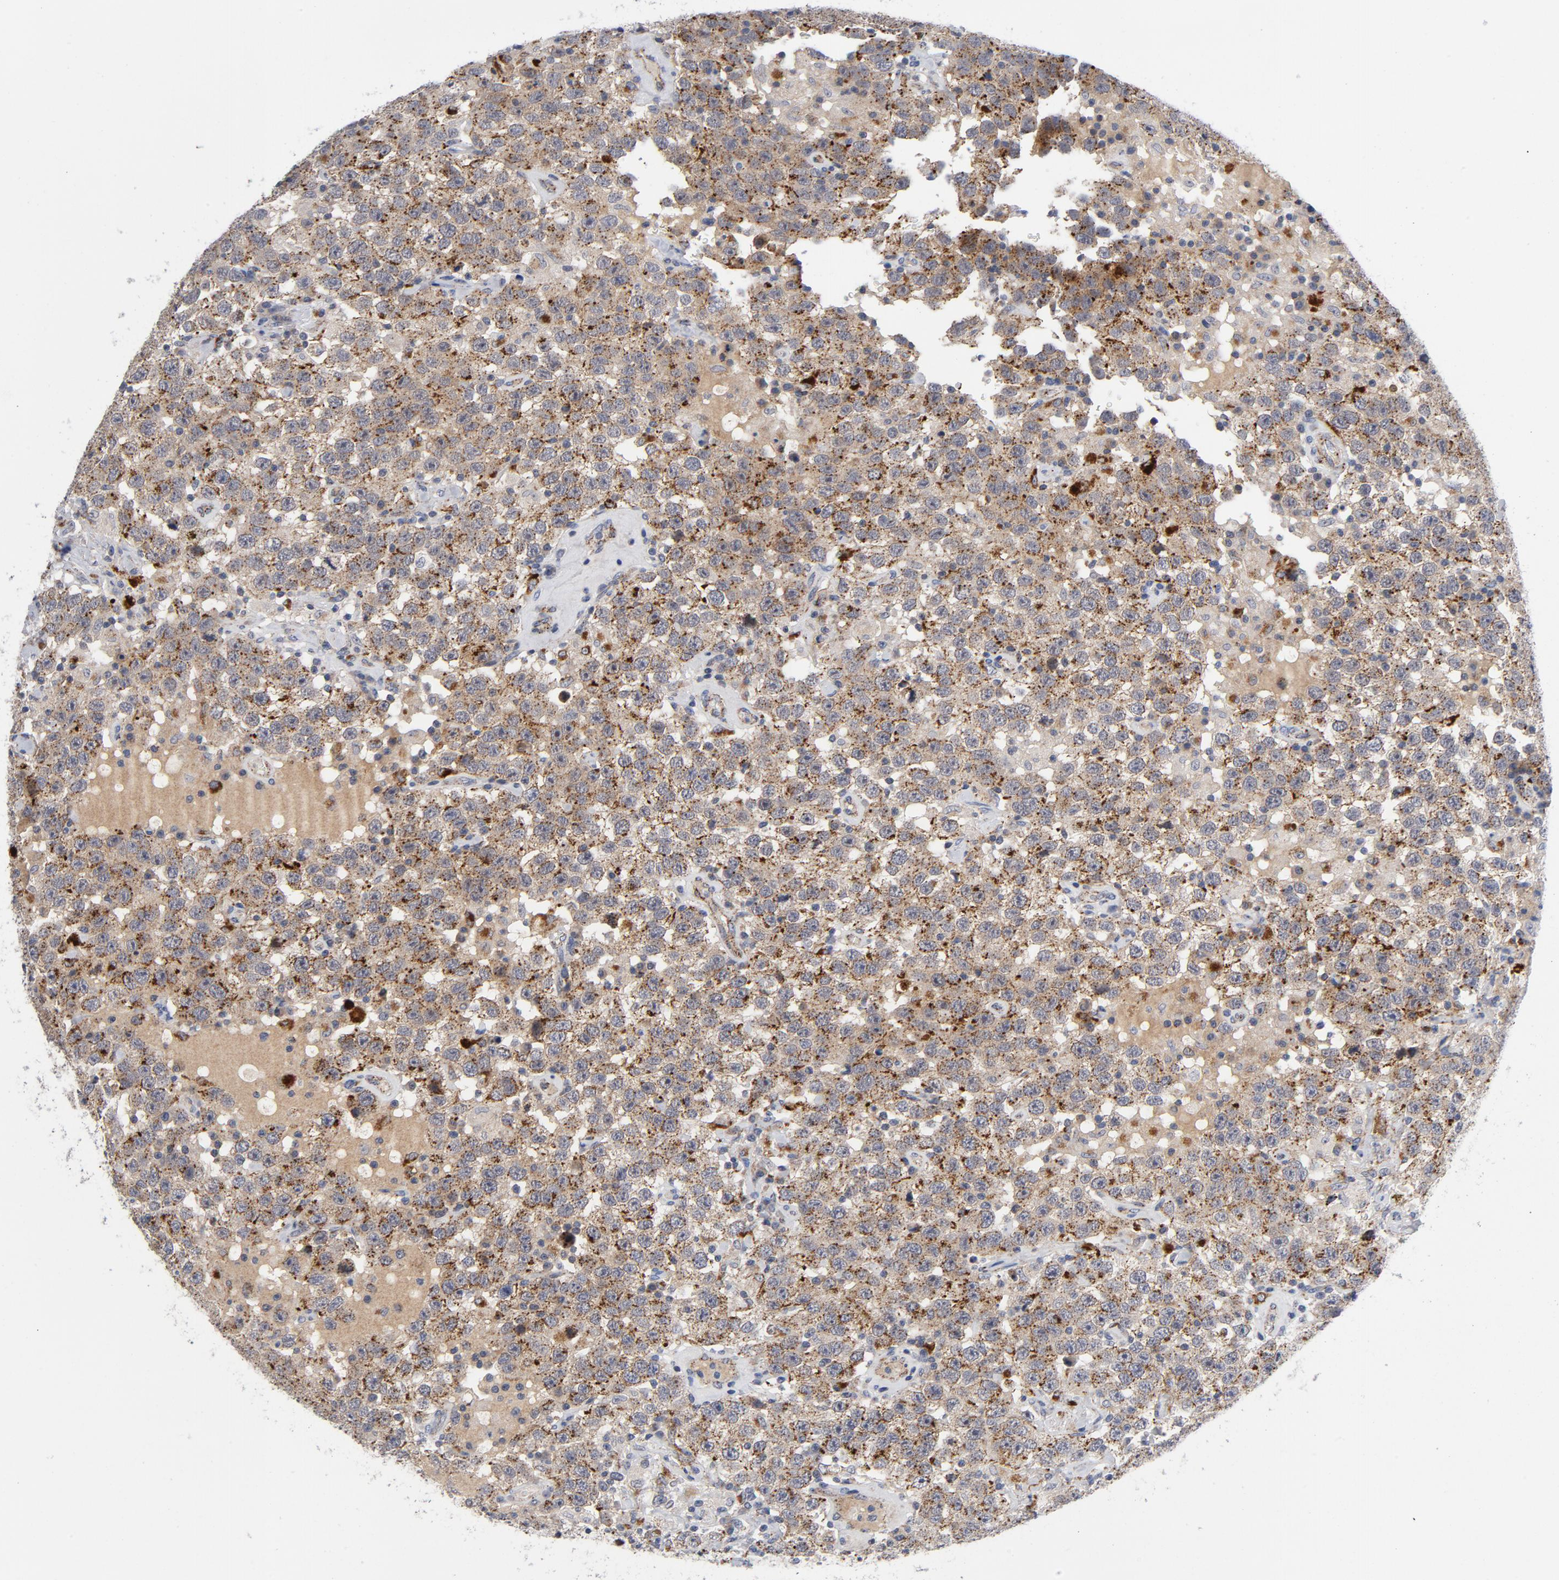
{"staining": {"intensity": "moderate", "quantity": ">75%", "location": "cytoplasmic/membranous"}, "tissue": "testis cancer", "cell_type": "Tumor cells", "image_type": "cancer", "snomed": [{"axis": "morphology", "description": "Seminoma, NOS"}, {"axis": "topography", "description": "Testis"}], "caption": "Approximately >75% of tumor cells in human testis cancer display moderate cytoplasmic/membranous protein staining as visualized by brown immunohistochemical staining.", "gene": "AKT2", "patient": {"sex": "male", "age": 41}}